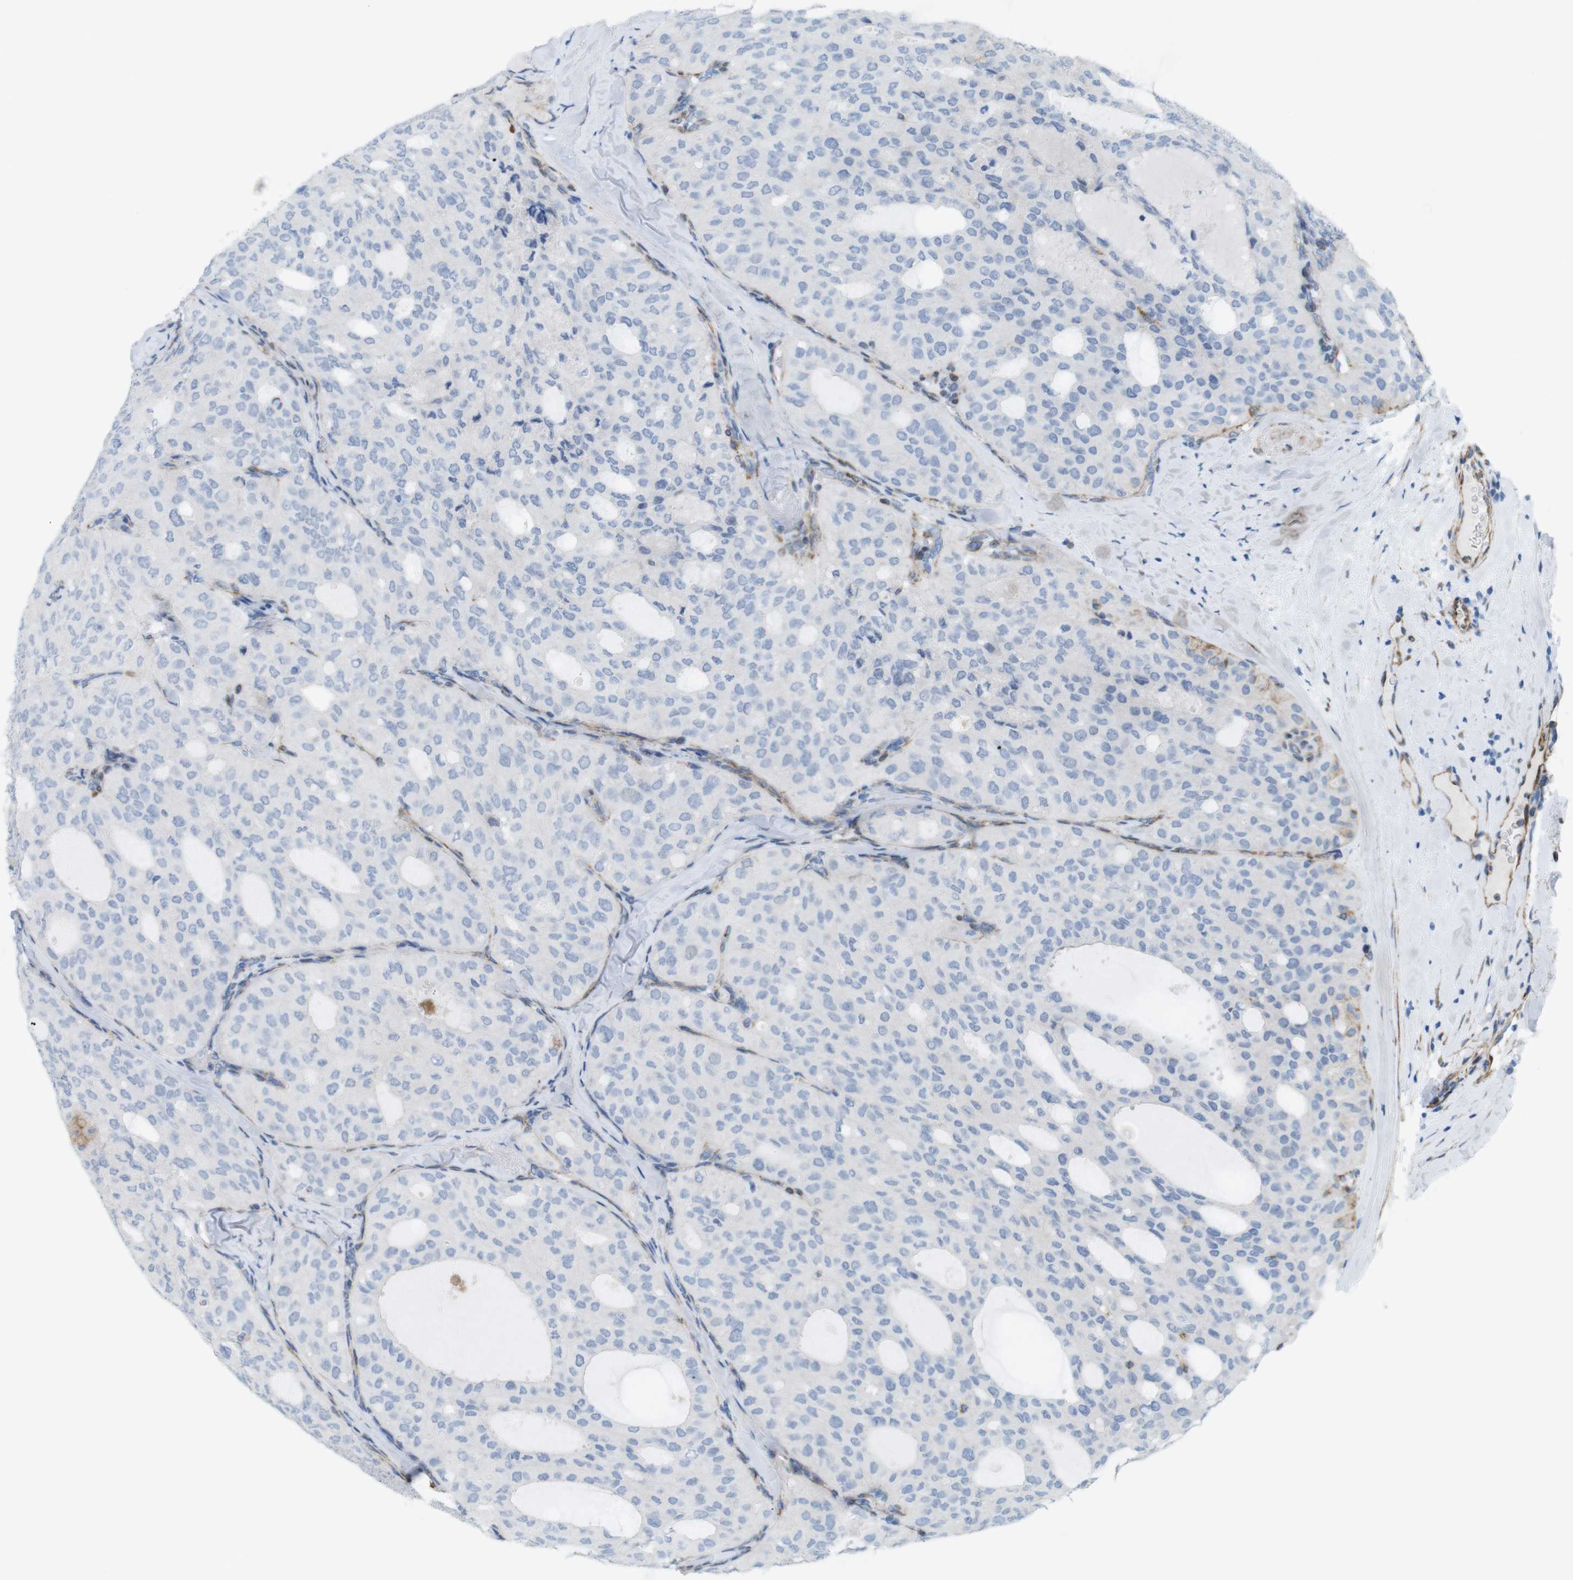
{"staining": {"intensity": "negative", "quantity": "none", "location": "none"}, "tissue": "thyroid cancer", "cell_type": "Tumor cells", "image_type": "cancer", "snomed": [{"axis": "morphology", "description": "Follicular adenoma carcinoma, NOS"}, {"axis": "topography", "description": "Thyroid gland"}], "caption": "An immunohistochemistry (IHC) image of follicular adenoma carcinoma (thyroid) is shown. There is no staining in tumor cells of follicular adenoma carcinoma (thyroid).", "gene": "MYH9", "patient": {"sex": "male", "age": 75}}